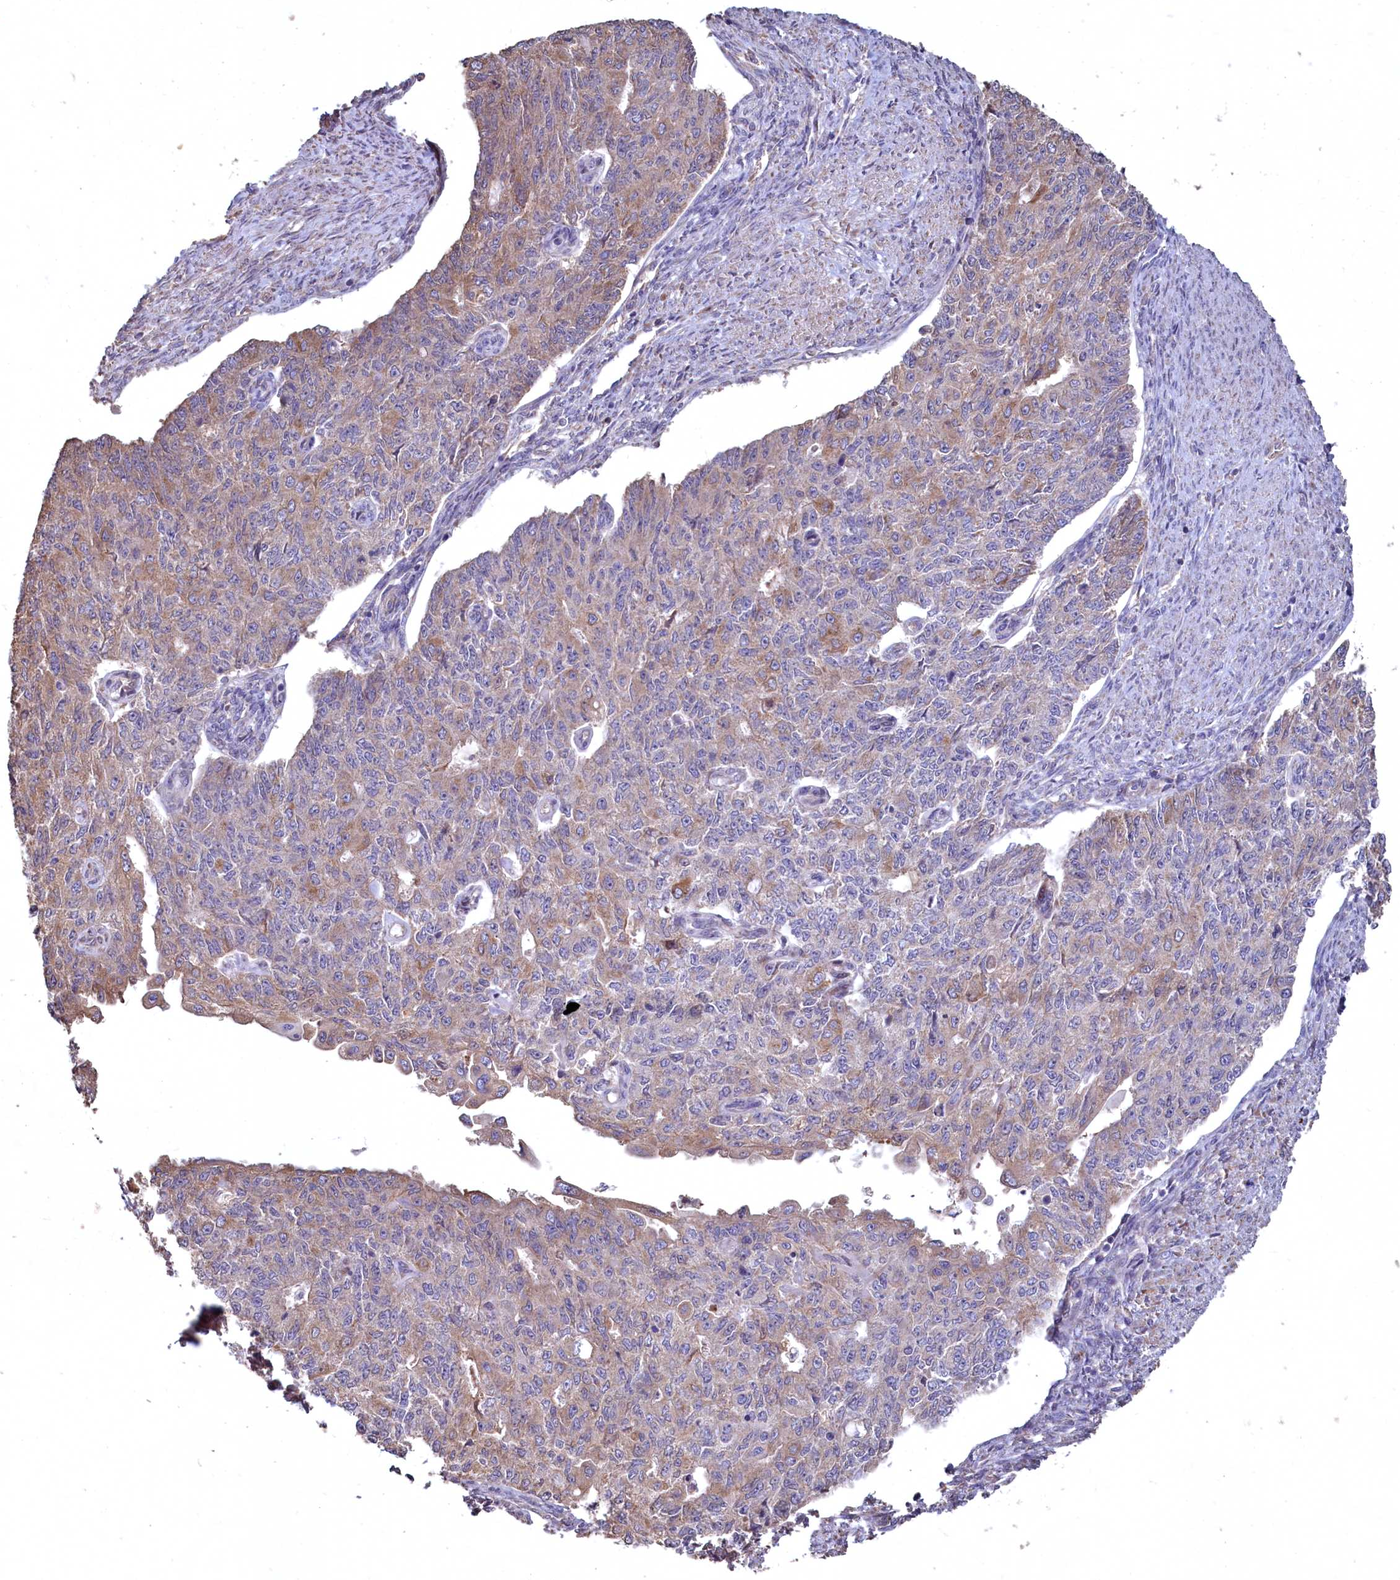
{"staining": {"intensity": "weak", "quantity": "25%-75%", "location": "cytoplasmic/membranous"}, "tissue": "endometrial cancer", "cell_type": "Tumor cells", "image_type": "cancer", "snomed": [{"axis": "morphology", "description": "Adenocarcinoma, NOS"}, {"axis": "topography", "description": "Endometrium"}], "caption": "Weak cytoplasmic/membranous protein expression is identified in about 25%-75% of tumor cells in endometrial cancer (adenocarcinoma). Nuclei are stained in blue.", "gene": "FUNDC1", "patient": {"sex": "female", "age": 32}}